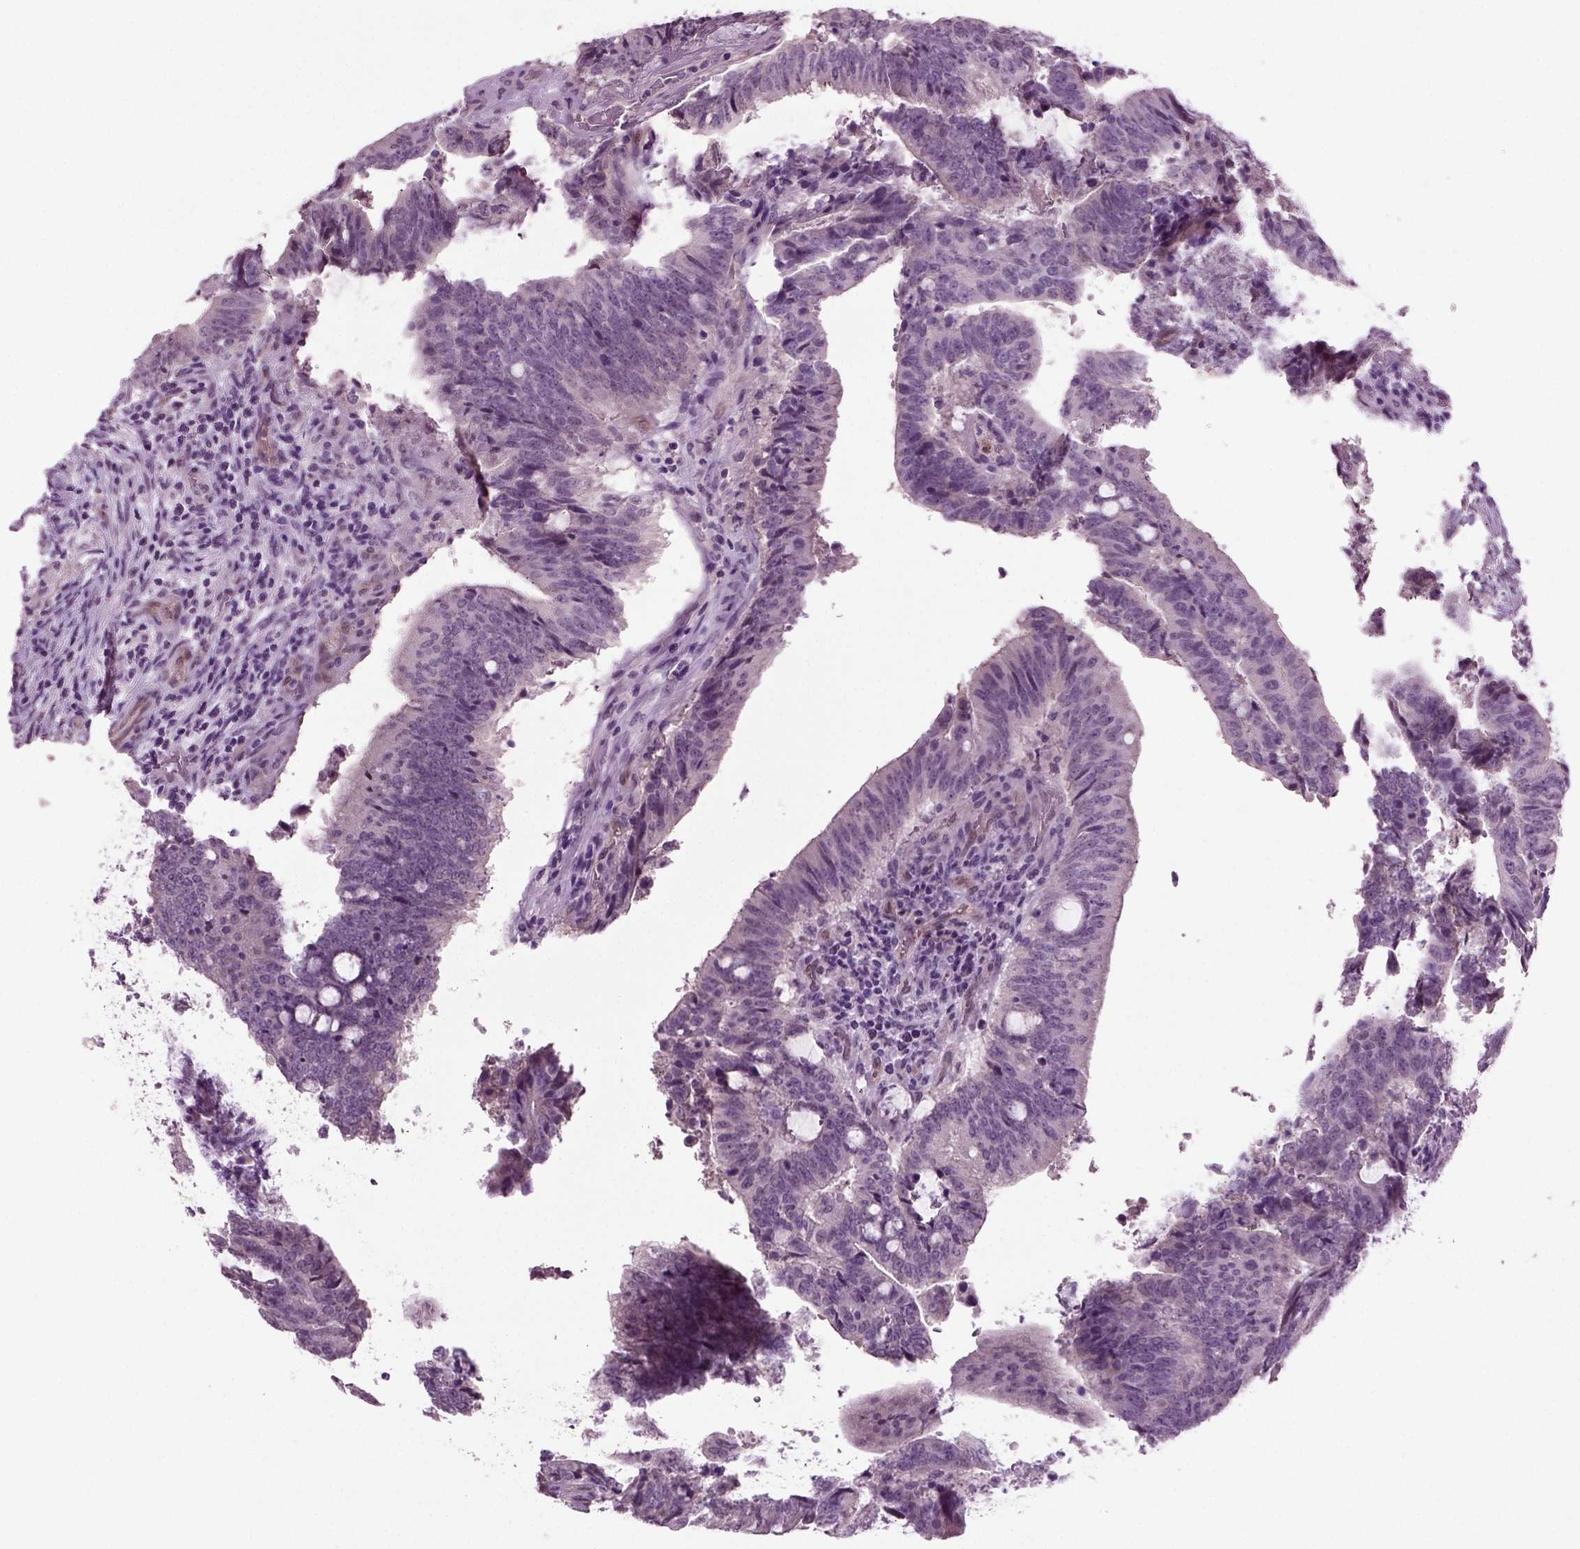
{"staining": {"intensity": "negative", "quantity": "none", "location": "none"}, "tissue": "colorectal cancer", "cell_type": "Tumor cells", "image_type": "cancer", "snomed": [{"axis": "morphology", "description": "Adenocarcinoma, NOS"}, {"axis": "topography", "description": "Colon"}], "caption": "High power microscopy micrograph of an immunohistochemistry histopathology image of colorectal cancer, revealing no significant positivity in tumor cells.", "gene": "COL9A2", "patient": {"sex": "female", "age": 43}}